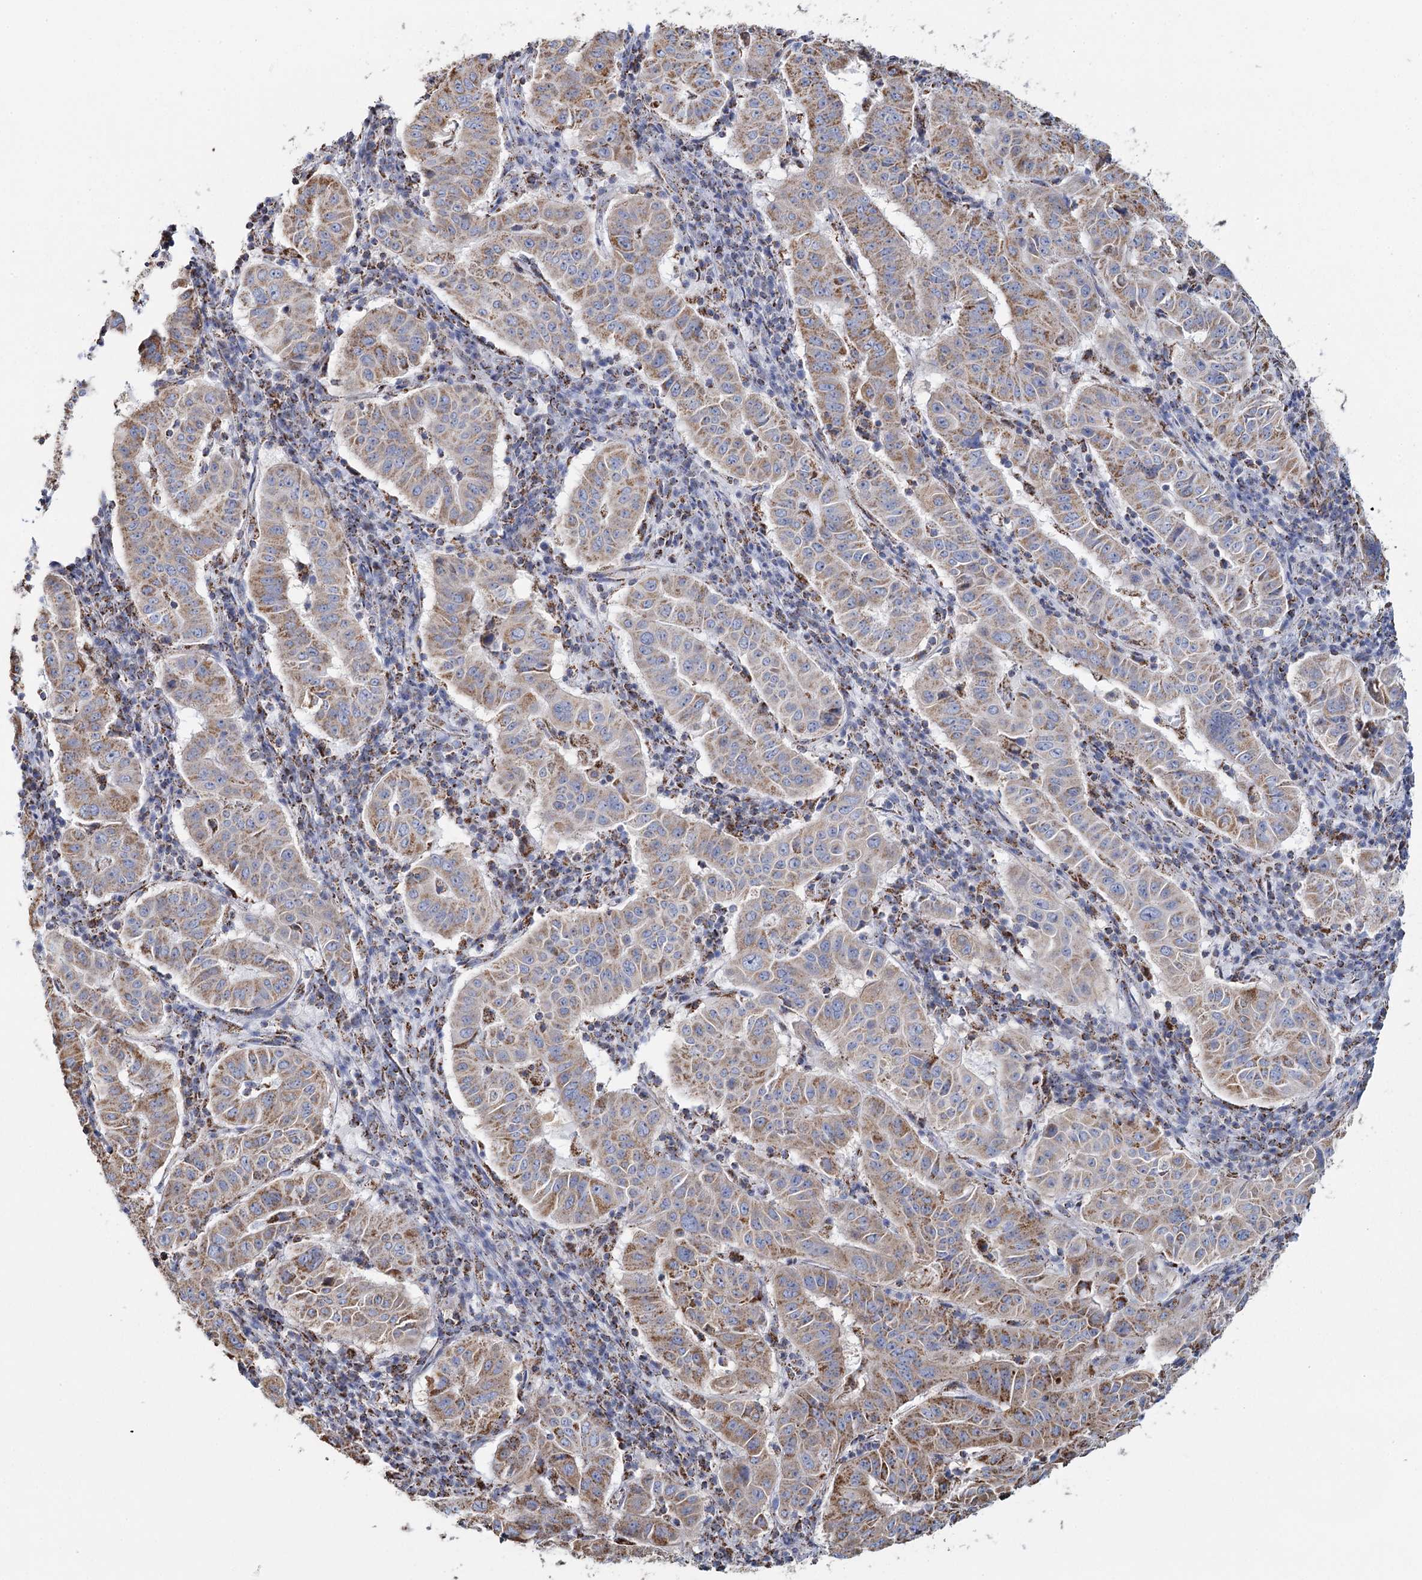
{"staining": {"intensity": "moderate", "quantity": ">75%", "location": "cytoplasmic/membranous"}, "tissue": "pancreatic cancer", "cell_type": "Tumor cells", "image_type": "cancer", "snomed": [{"axis": "morphology", "description": "Adenocarcinoma, NOS"}, {"axis": "topography", "description": "Pancreas"}], "caption": "Protein expression analysis of pancreatic cancer (adenocarcinoma) displays moderate cytoplasmic/membranous expression in approximately >75% of tumor cells.", "gene": "MRPL44", "patient": {"sex": "male", "age": 63}}